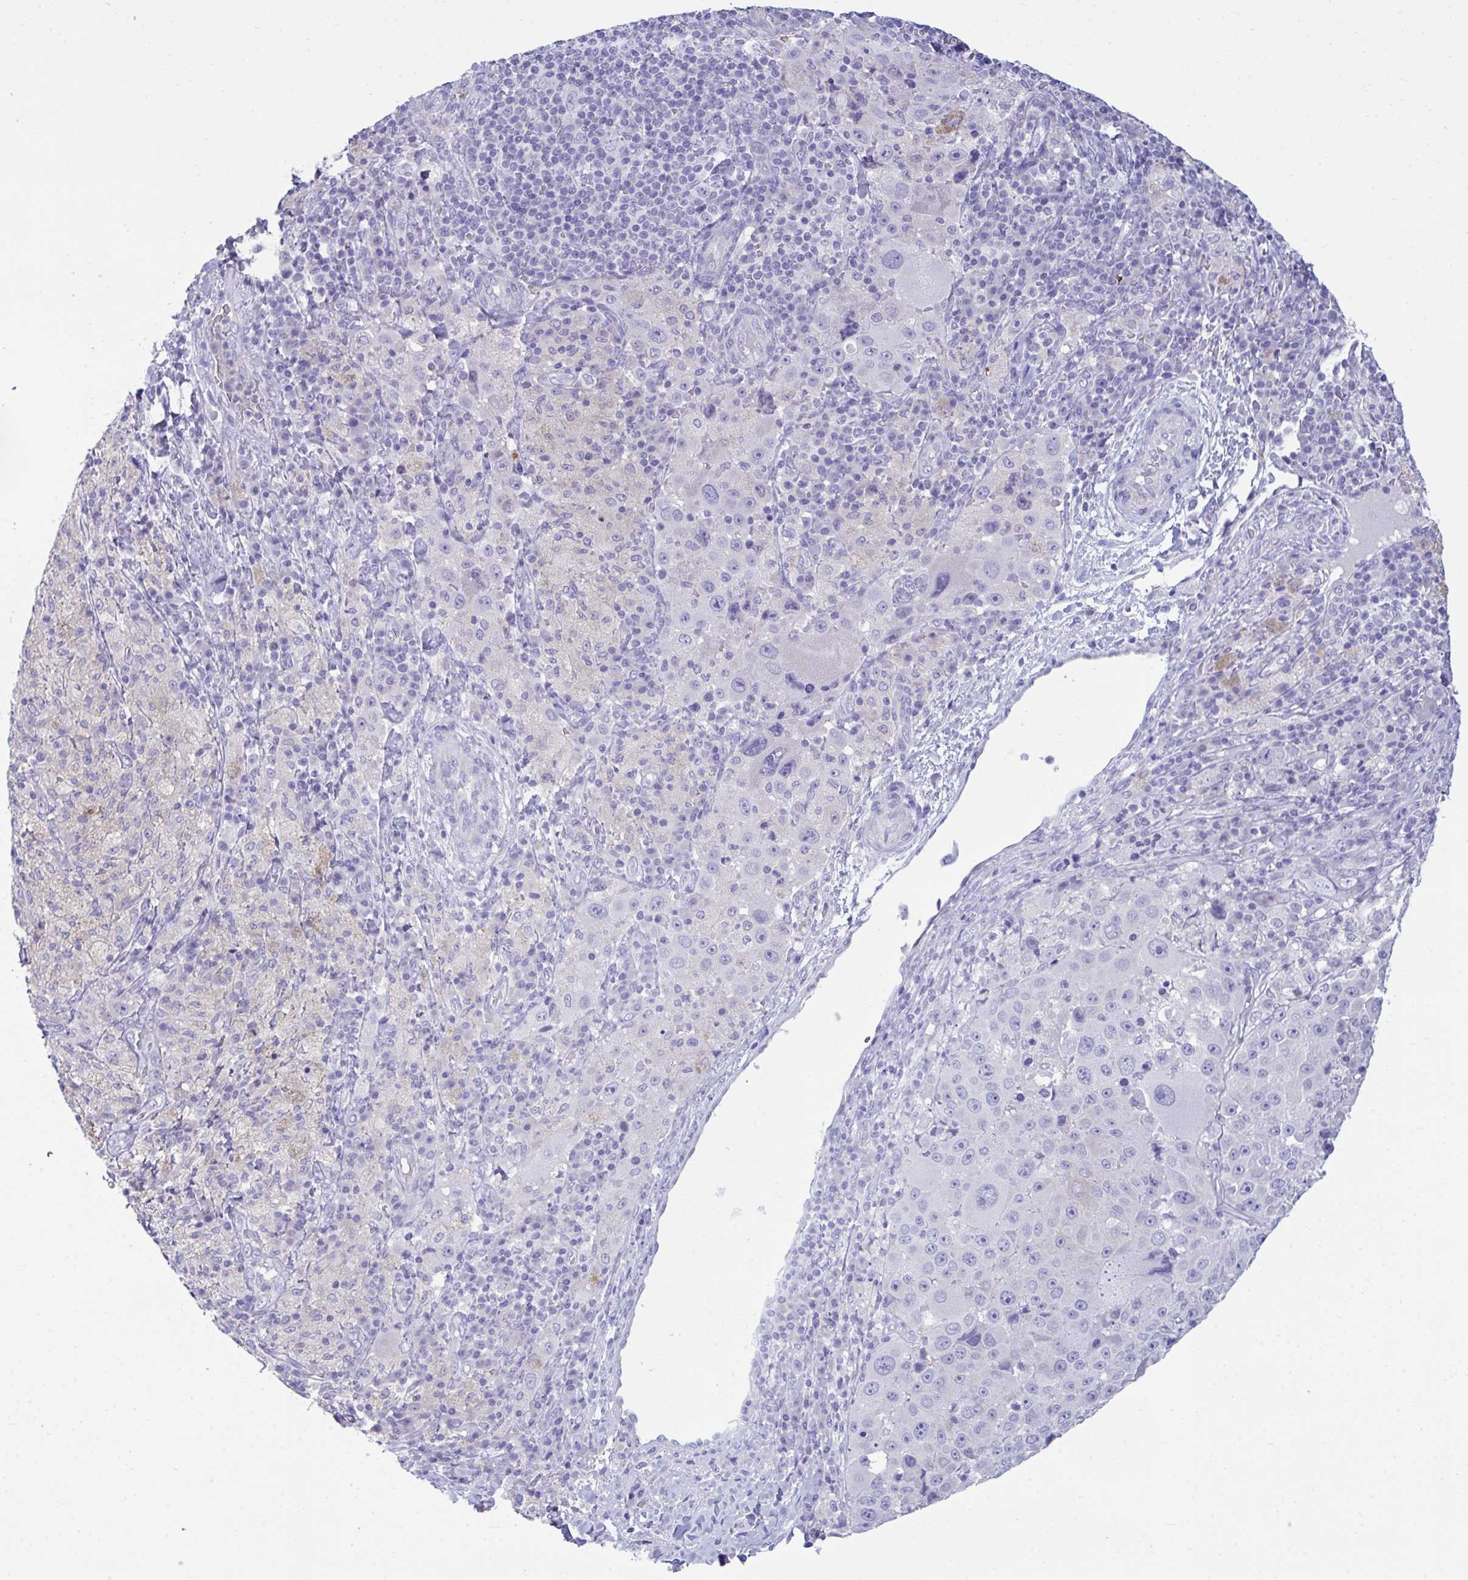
{"staining": {"intensity": "negative", "quantity": "none", "location": "none"}, "tissue": "melanoma", "cell_type": "Tumor cells", "image_type": "cancer", "snomed": [{"axis": "morphology", "description": "Malignant melanoma, Metastatic site"}, {"axis": "topography", "description": "Lymph node"}], "caption": "Micrograph shows no protein expression in tumor cells of malignant melanoma (metastatic site) tissue. The staining is performed using DAB (3,3'-diaminobenzidine) brown chromogen with nuclei counter-stained in using hematoxylin.", "gene": "PLEKHH1", "patient": {"sex": "male", "age": 62}}